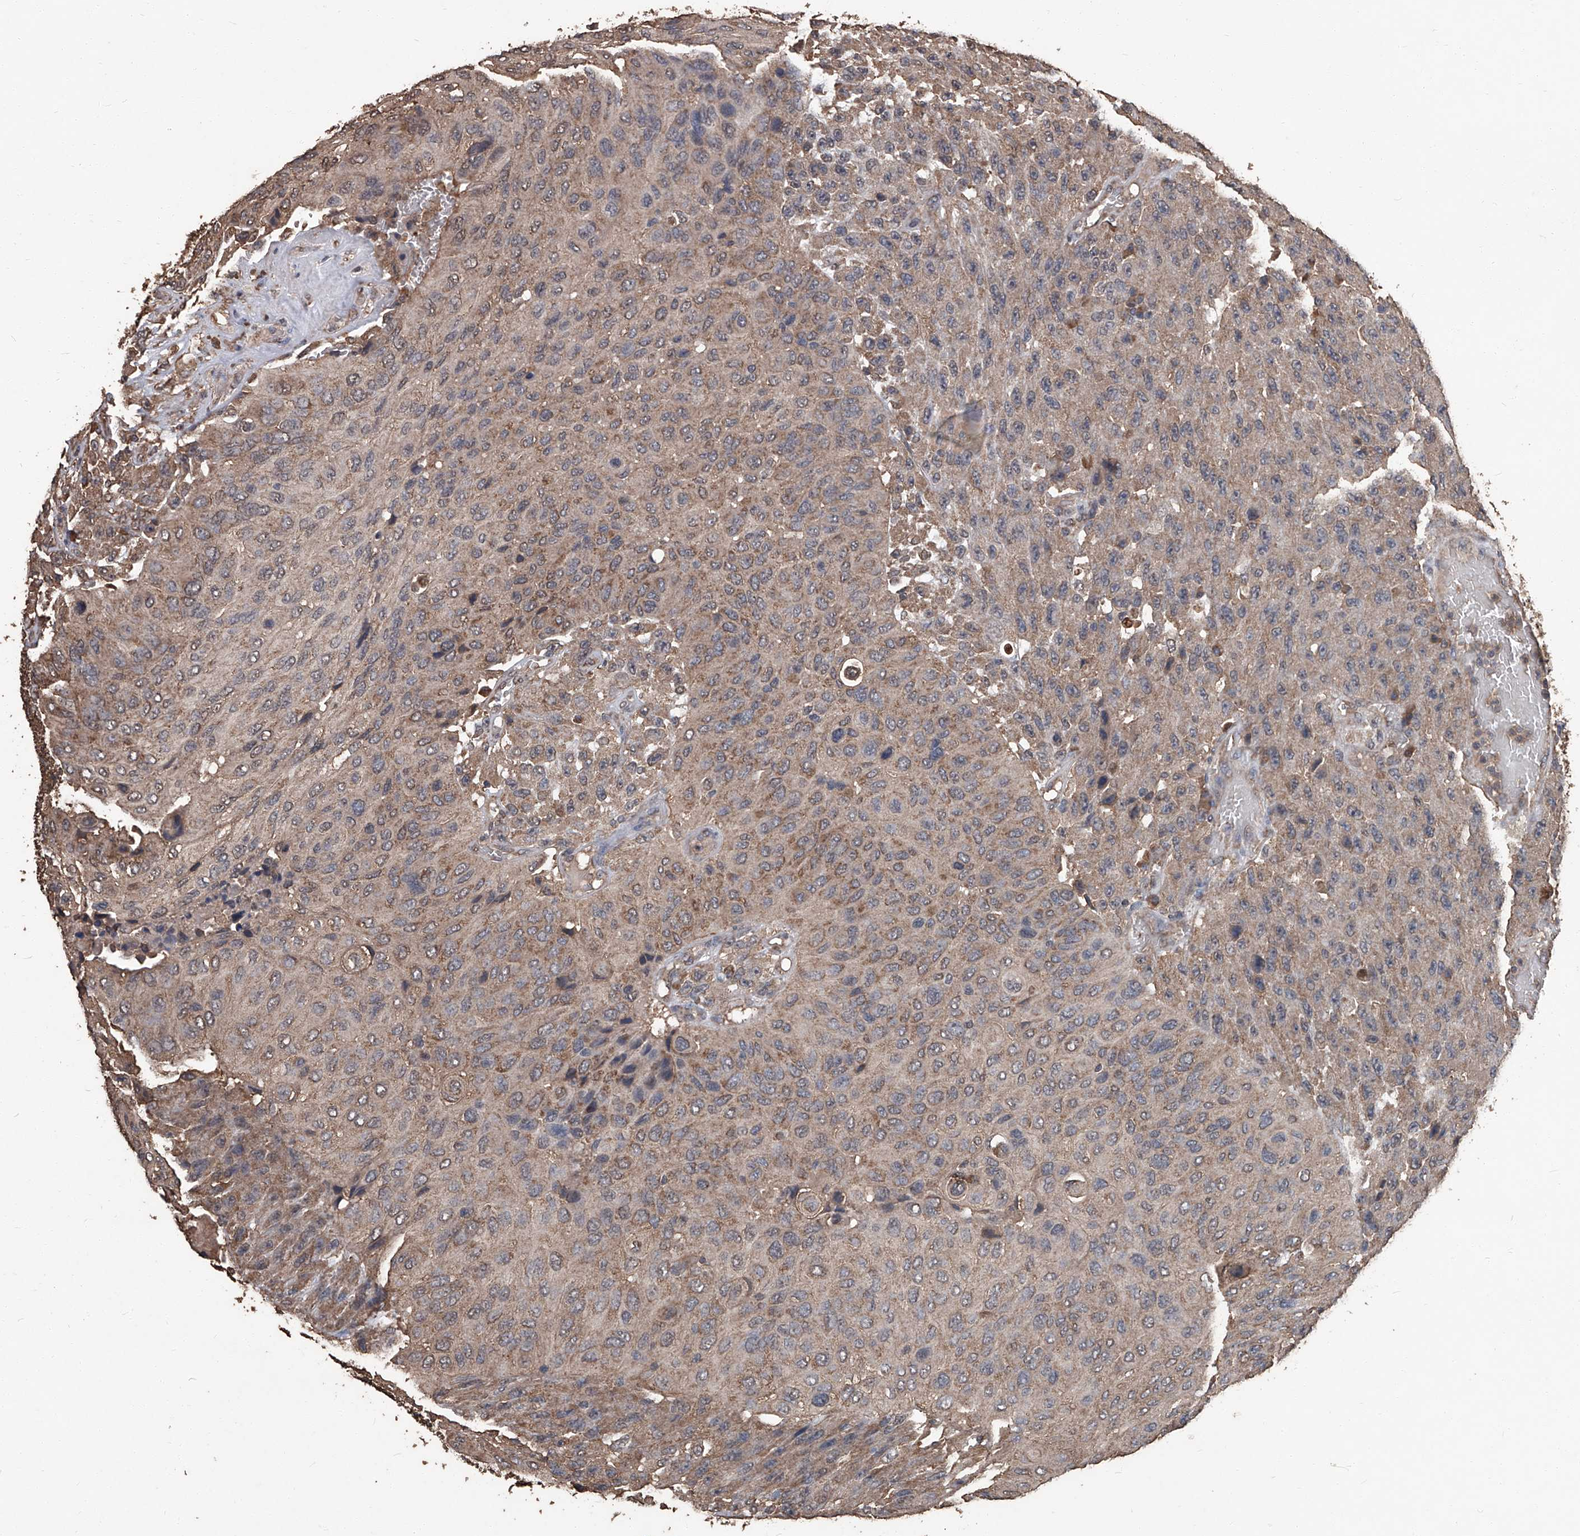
{"staining": {"intensity": "moderate", "quantity": ">75%", "location": "cytoplasmic/membranous"}, "tissue": "urothelial cancer", "cell_type": "Tumor cells", "image_type": "cancer", "snomed": [{"axis": "morphology", "description": "Urothelial carcinoma, High grade"}, {"axis": "topography", "description": "Urinary bladder"}], "caption": "Protein expression analysis of urothelial carcinoma (high-grade) exhibits moderate cytoplasmic/membranous staining in about >75% of tumor cells.", "gene": "STARD7", "patient": {"sex": "male", "age": 66}}